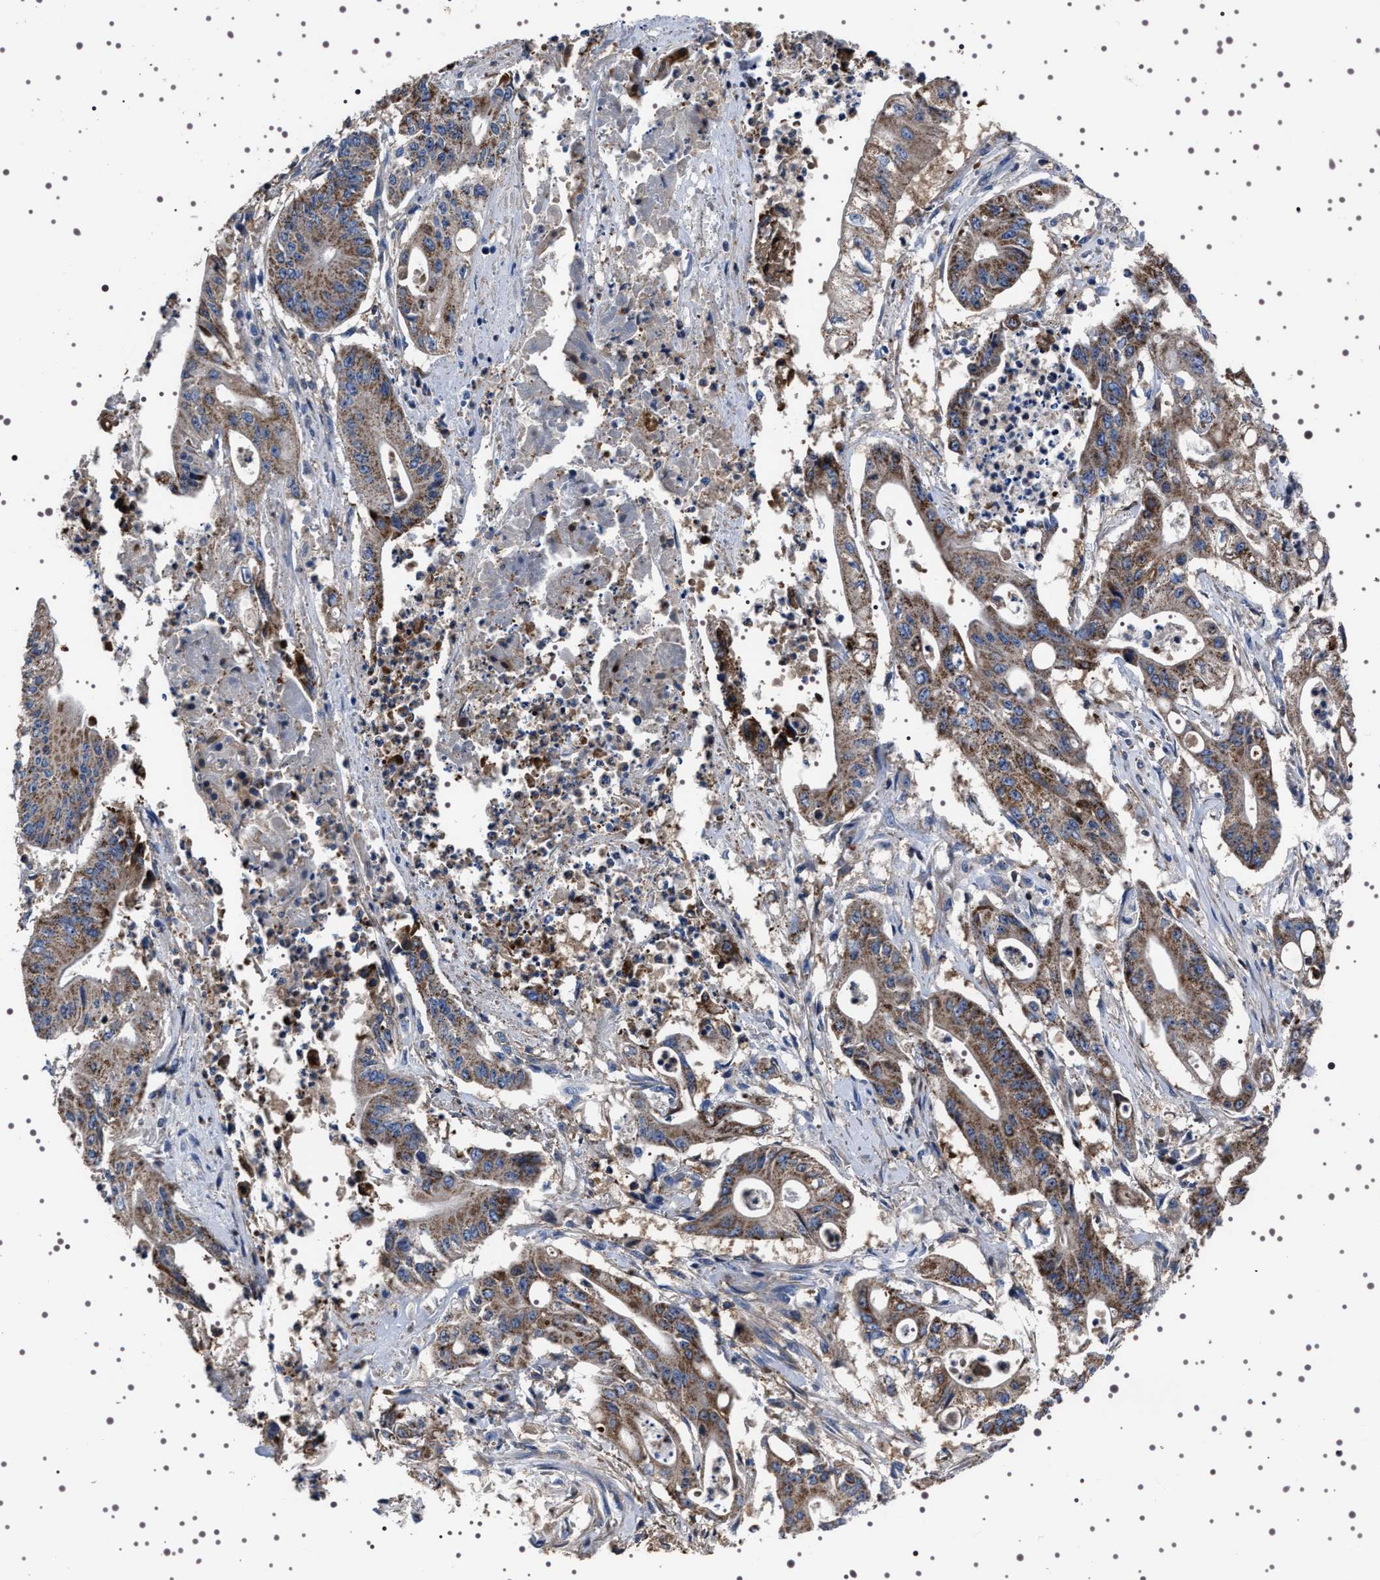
{"staining": {"intensity": "moderate", "quantity": ">75%", "location": "cytoplasmic/membranous"}, "tissue": "pancreatic cancer", "cell_type": "Tumor cells", "image_type": "cancer", "snomed": [{"axis": "morphology", "description": "Normal tissue, NOS"}, {"axis": "topography", "description": "Lymph node"}], "caption": "Protein staining by immunohistochemistry (IHC) exhibits moderate cytoplasmic/membranous expression in approximately >75% of tumor cells in pancreatic cancer. The staining was performed using DAB (3,3'-diaminobenzidine), with brown indicating positive protein expression. Nuclei are stained blue with hematoxylin.", "gene": "WDR1", "patient": {"sex": "male", "age": 62}}